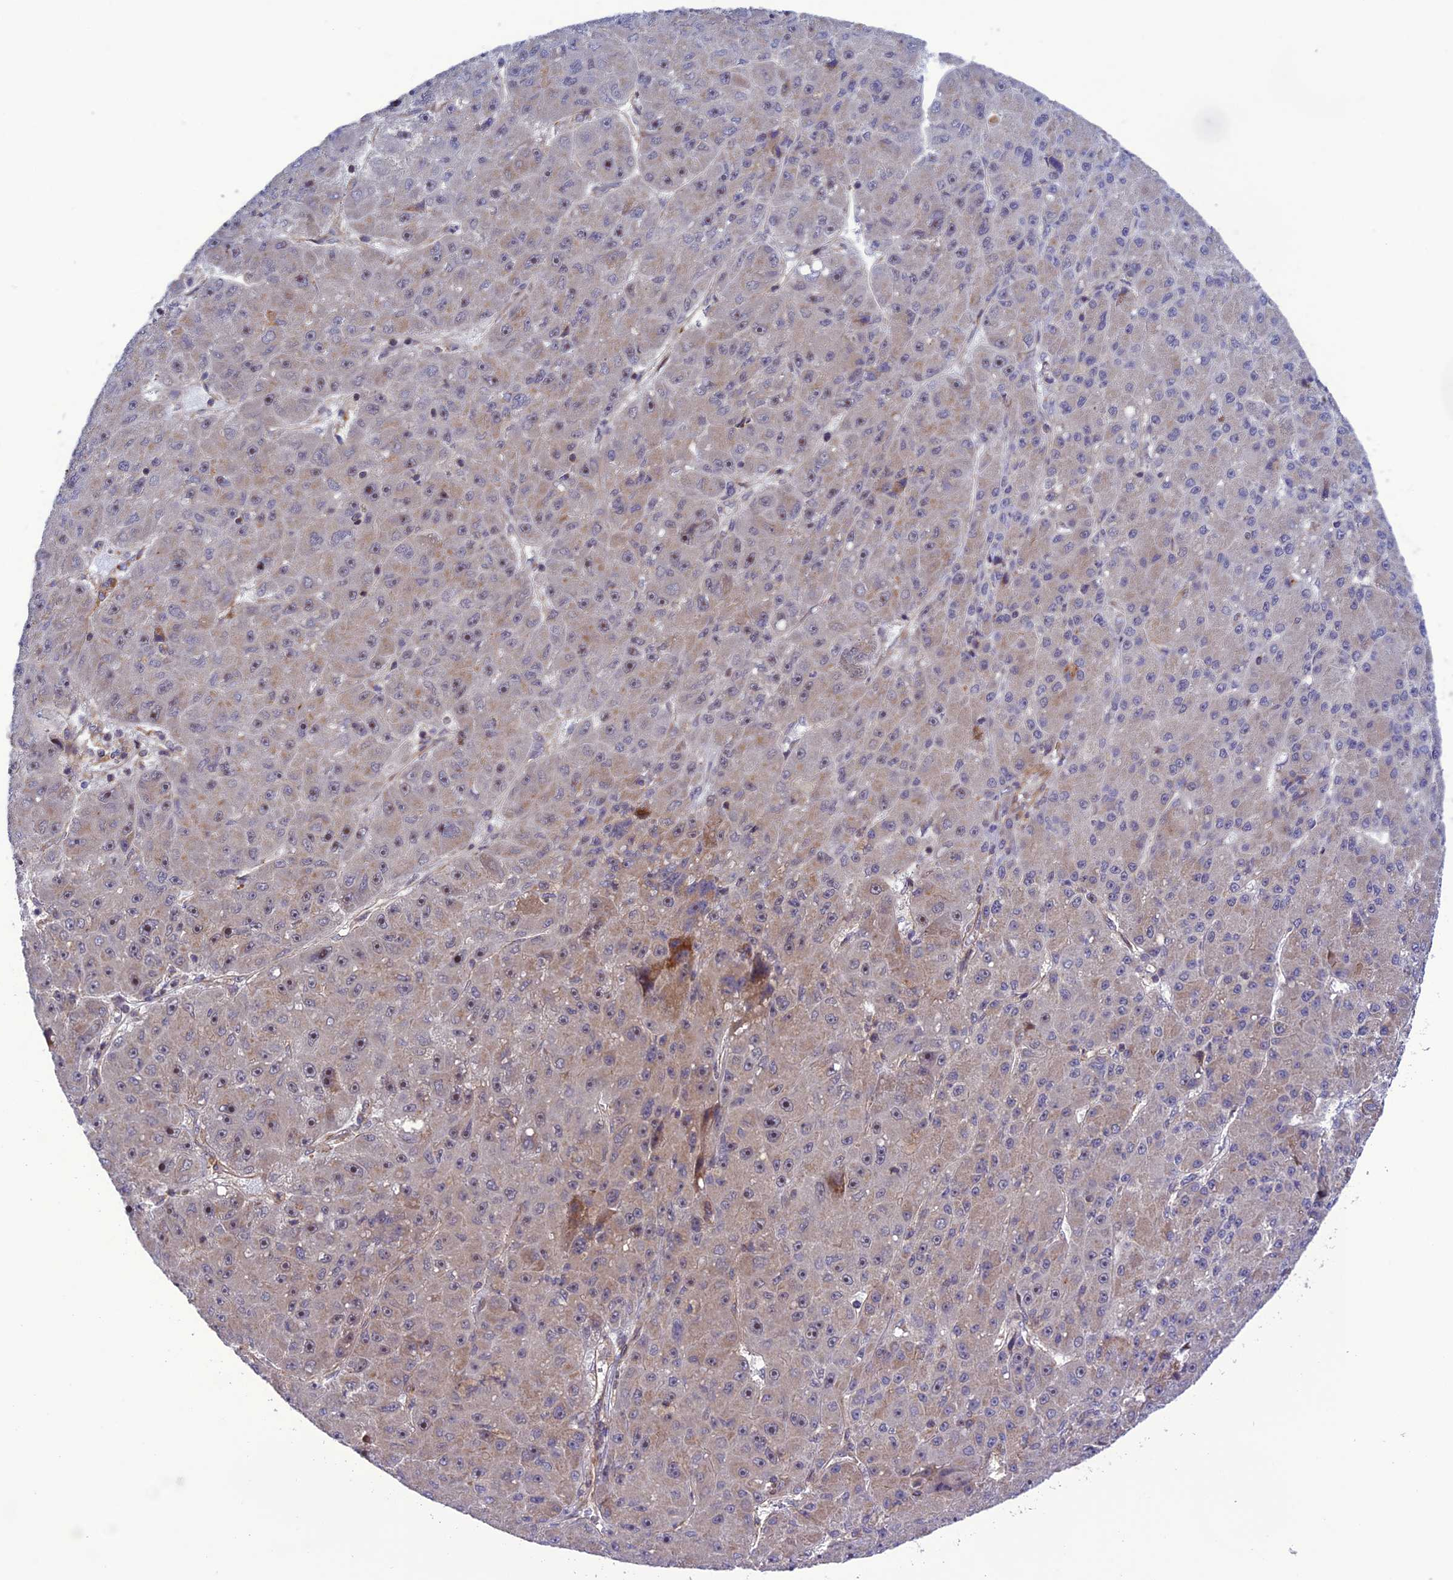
{"staining": {"intensity": "weak", "quantity": "<25%", "location": "cytoplasmic/membranous,nuclear"}, "tissue": "liver cancer", "cell_type": "Tumor cells", "image_type": "cancer", "snomed": [{"axis": "morphology", "description": "Carcinoma, Hepatocellular, NOS"}, {"axis": "topography", "description": "Liver"}], "caption": "A high-resolution micrograph shows IHC staining of liver hepatocellular carcinoma, which exhibits no significant staining in tumor cells.", "gene": "TNIP3", "patient": {"sex": "male", "age": 67}}